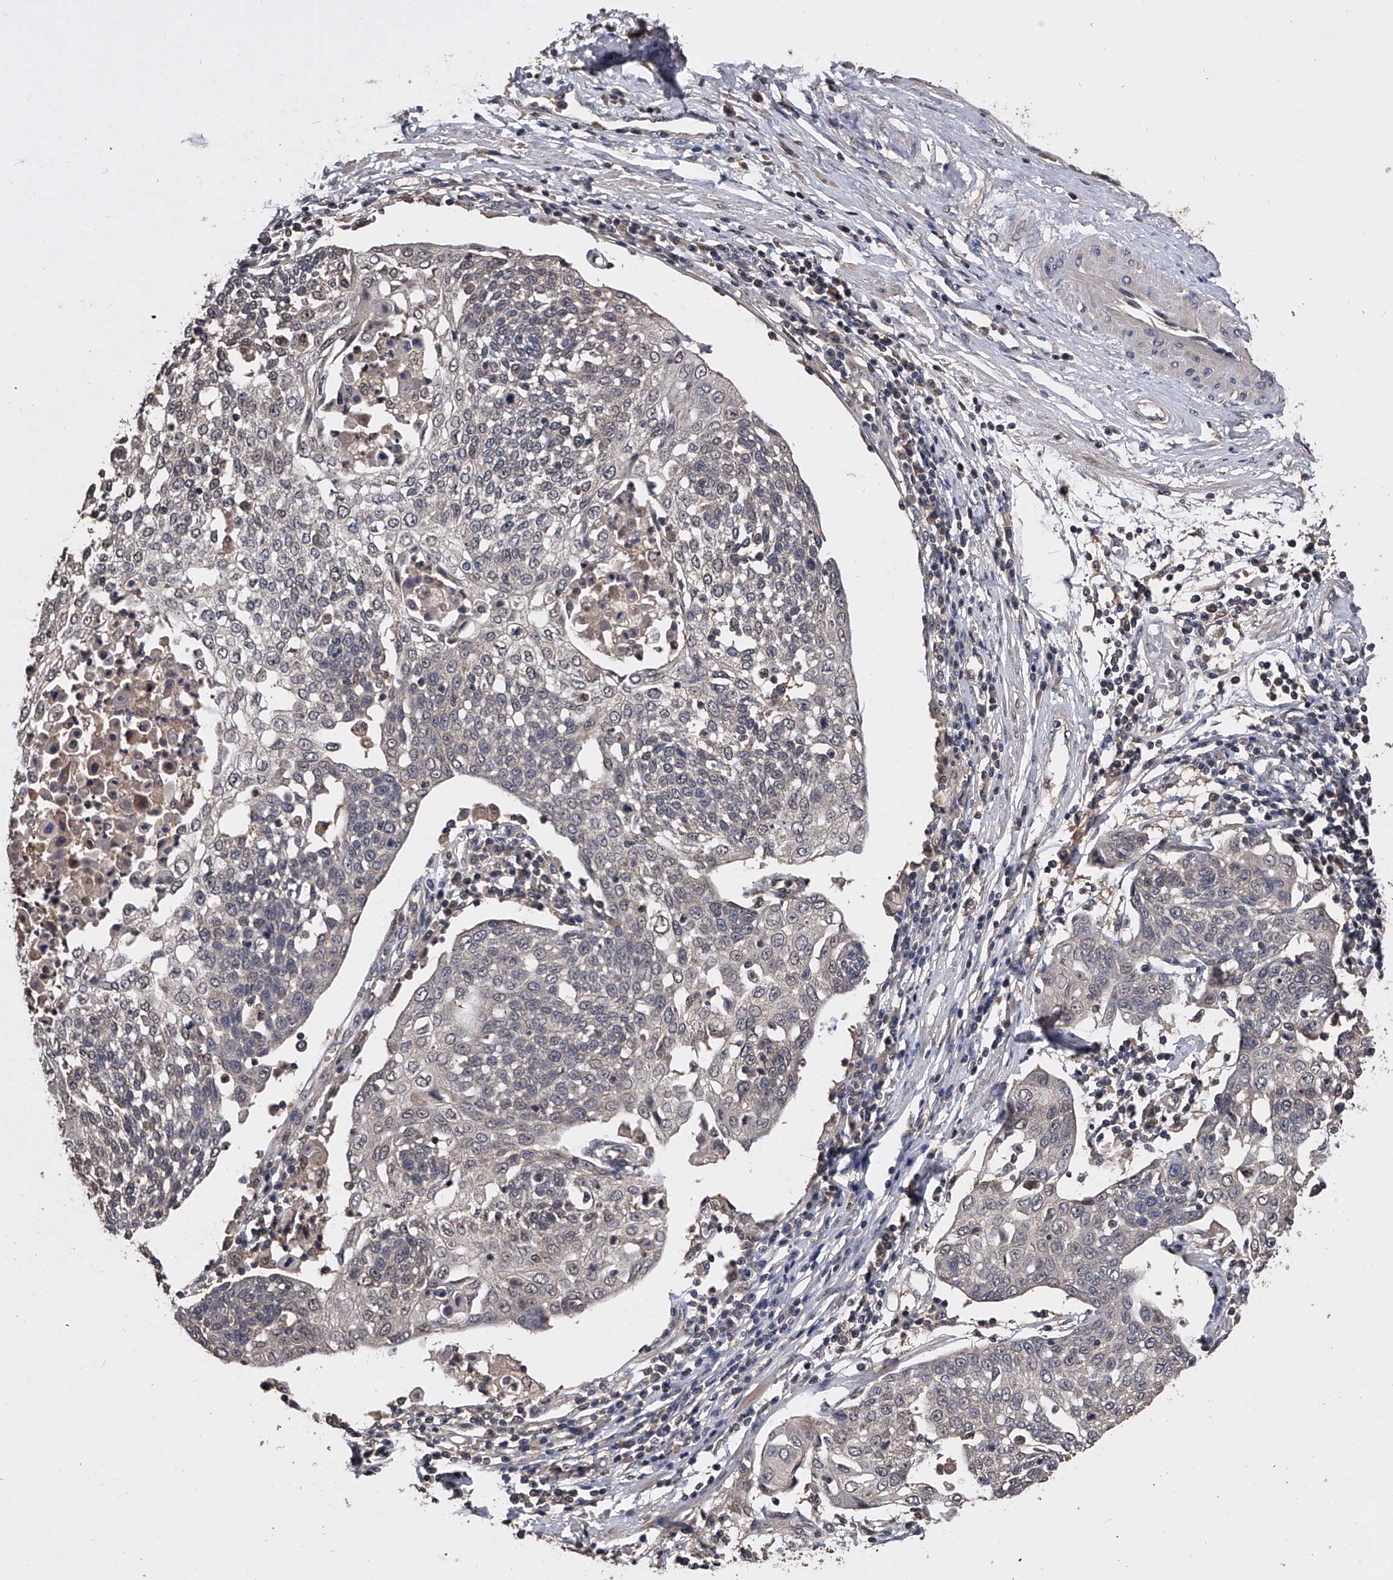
{"staining": {"intensity": "negative", "quantity": "none", "location": "none"}, "tissue": "cervical cancer", "cell_type": "Tumor cells", "image_type": "cancer", "snomed": [{"axis": "morphology", "description": "Squamous cell carcinoma, NOS"}, {"axis": "topography", "description": "Cervix"}], "caption": "Squamous cell carcinoma (cervical) was stained to show a protein in brown. There is no significant expression in tumor cells. (DAB IHC with hematoxylin counter stain).", "gene": "EFCAB7", "patient": {"sex": "female", "age": 34}}